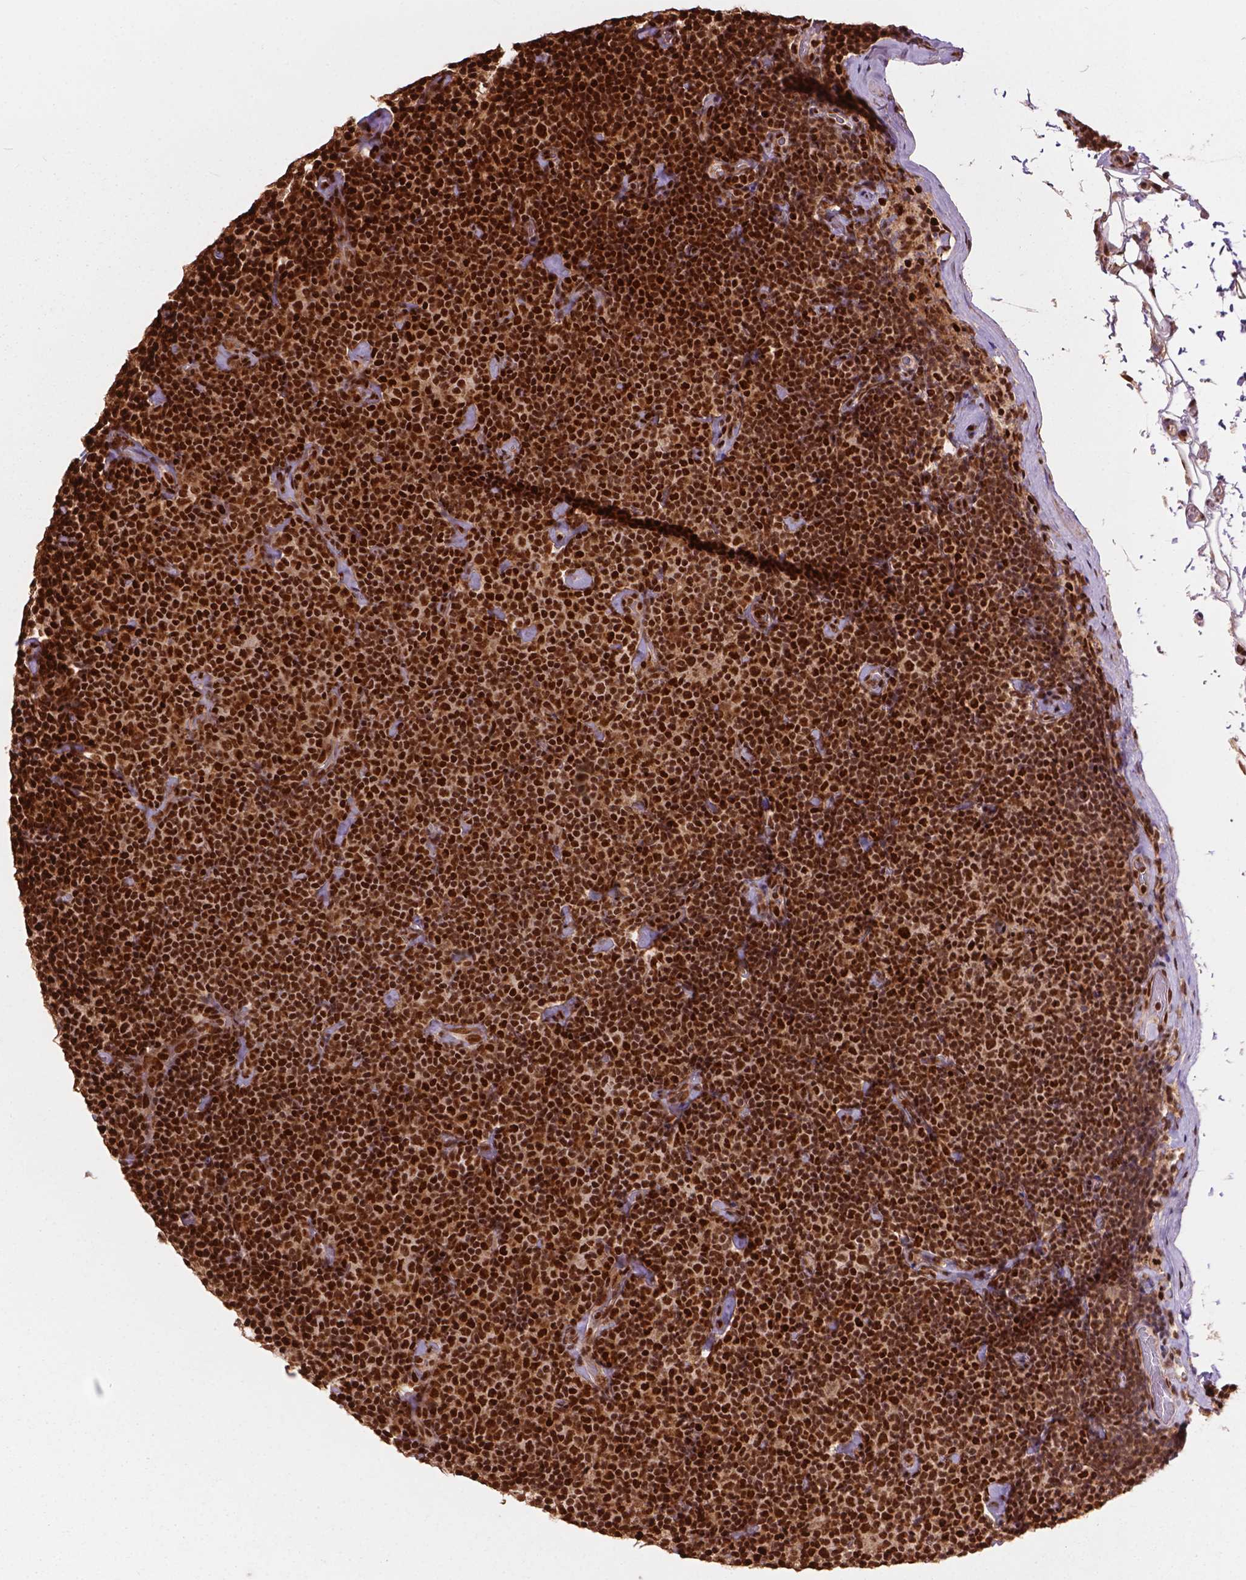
{"staining": {"intensity": "strong", "quantity": ">75%", "location": "nuclear"}, "tissue": "lymphoma", "cell_type": "Tumor cells", "image_type": "cancer", "snomed": [{"axis": "morphology", "description": "Malignant lymphoma, non-Hodgkin's type, Low grade"}, {"axis": "topography", "description": "Lymph node"}], "caption": "A high amount of strong nuclear staining is appreciated in about >75% of tumor cells in low-grade malignant lymphoma, non-Hodgkin's type tissue. The protein is shown in brown color, while the nuclei are stained blue.", "gene": "ANP32B", "patient": {"sex": "male", "age": 81}}